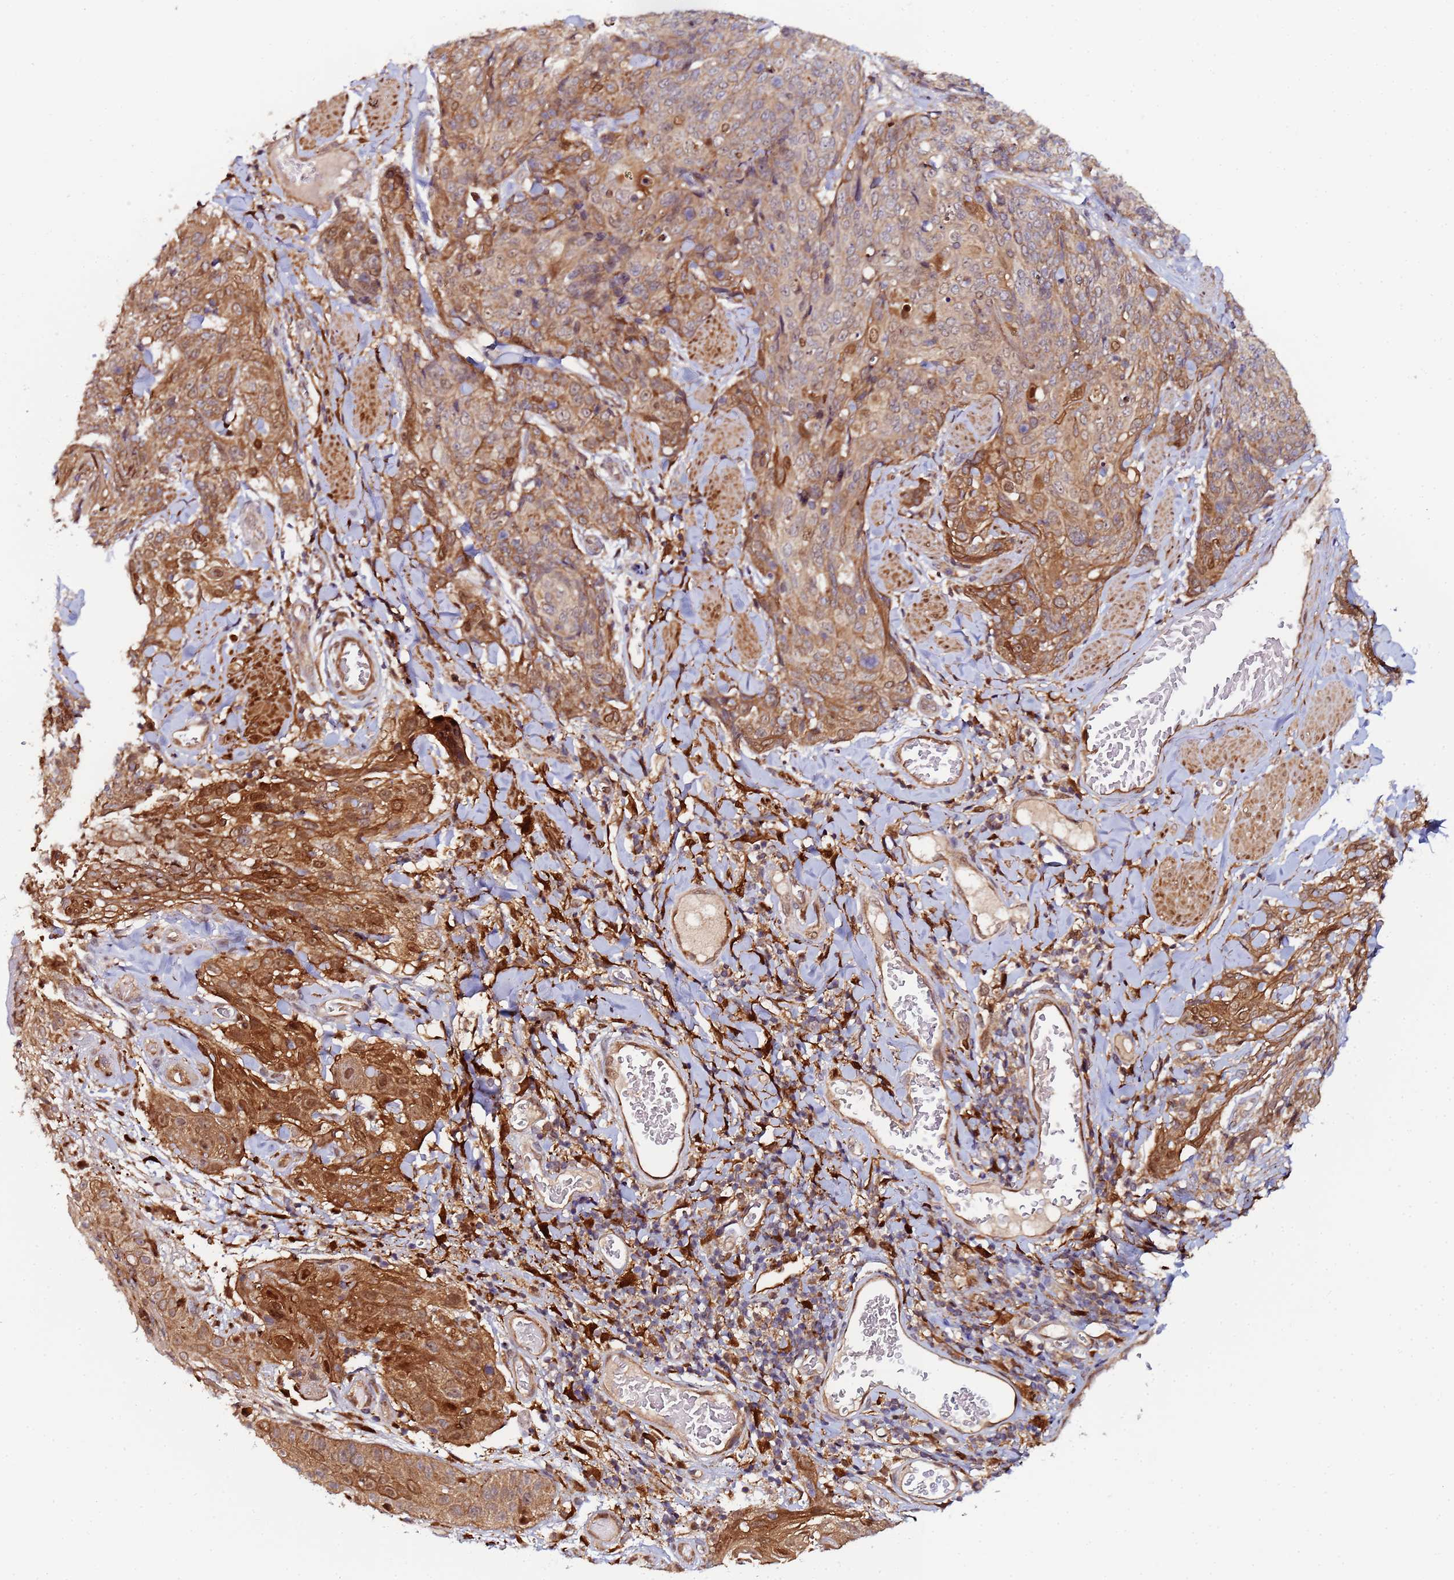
{"staining": {"intensity": "moderate", "quantity": ">75%", "location": "cytoplasmic/membranous,nuclear"}, "tissue": "skin cancer", "cell_type": "Tumor cells", "image_type": "cancer", "snomed": [{"axis": "morphology", "description": "Squamous cell carcinoma, NOS"}, {"axis": "topography", "description": "Skin"}, {"axis": "topography", "description": "Vulva"}], "caption": "This histopathology image reveals immunohistochemistry (IHC) staining of human skin cancer, with medium moderate cytoplasmic/membranous and nuclear expression in approximately >75% of tumor cells.", "gene": "CCDC127", "patient": {"sex": "female", "age": 85}}